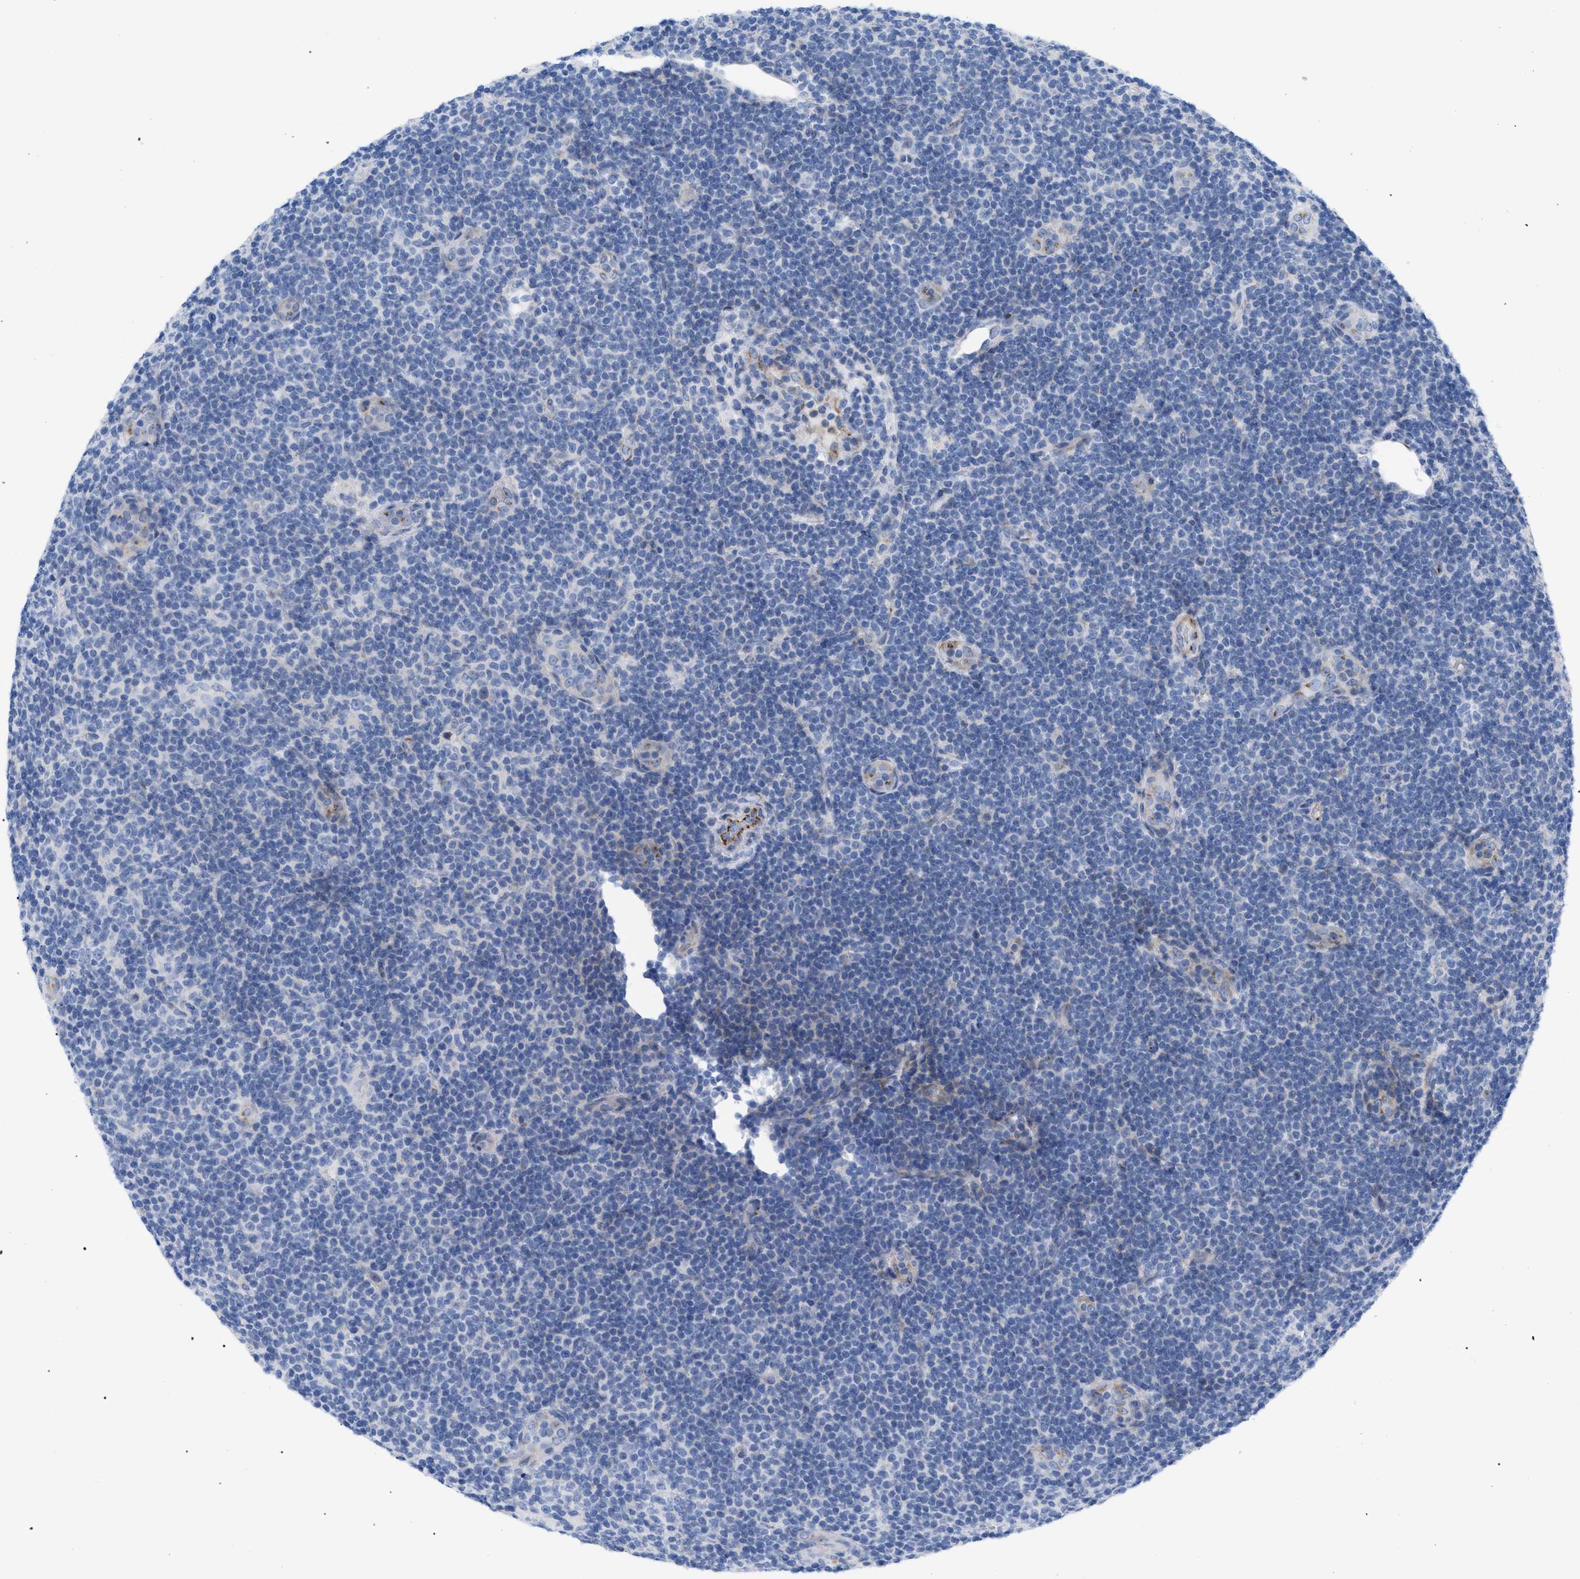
{"staining": {"intensity": "negative", "quantity": "none", "location": "none"}, "tissue": "lymphoma", "cell_type": "Tumor cells", "image_type": "cancer", "snomed": [{"axis": "morphology", "description": "Malignant lymphoma, non-Hodgkin's type, Low grade"}, {"axis": "topography", "description": "Lymph node"}], "caption": "Human lymphoma stained for a protein using immunohistochemistry (IHC) reveals no expression in tumor cells.", "gene": "TMEM17", "patient": {"sex": "male", "age": 83}}